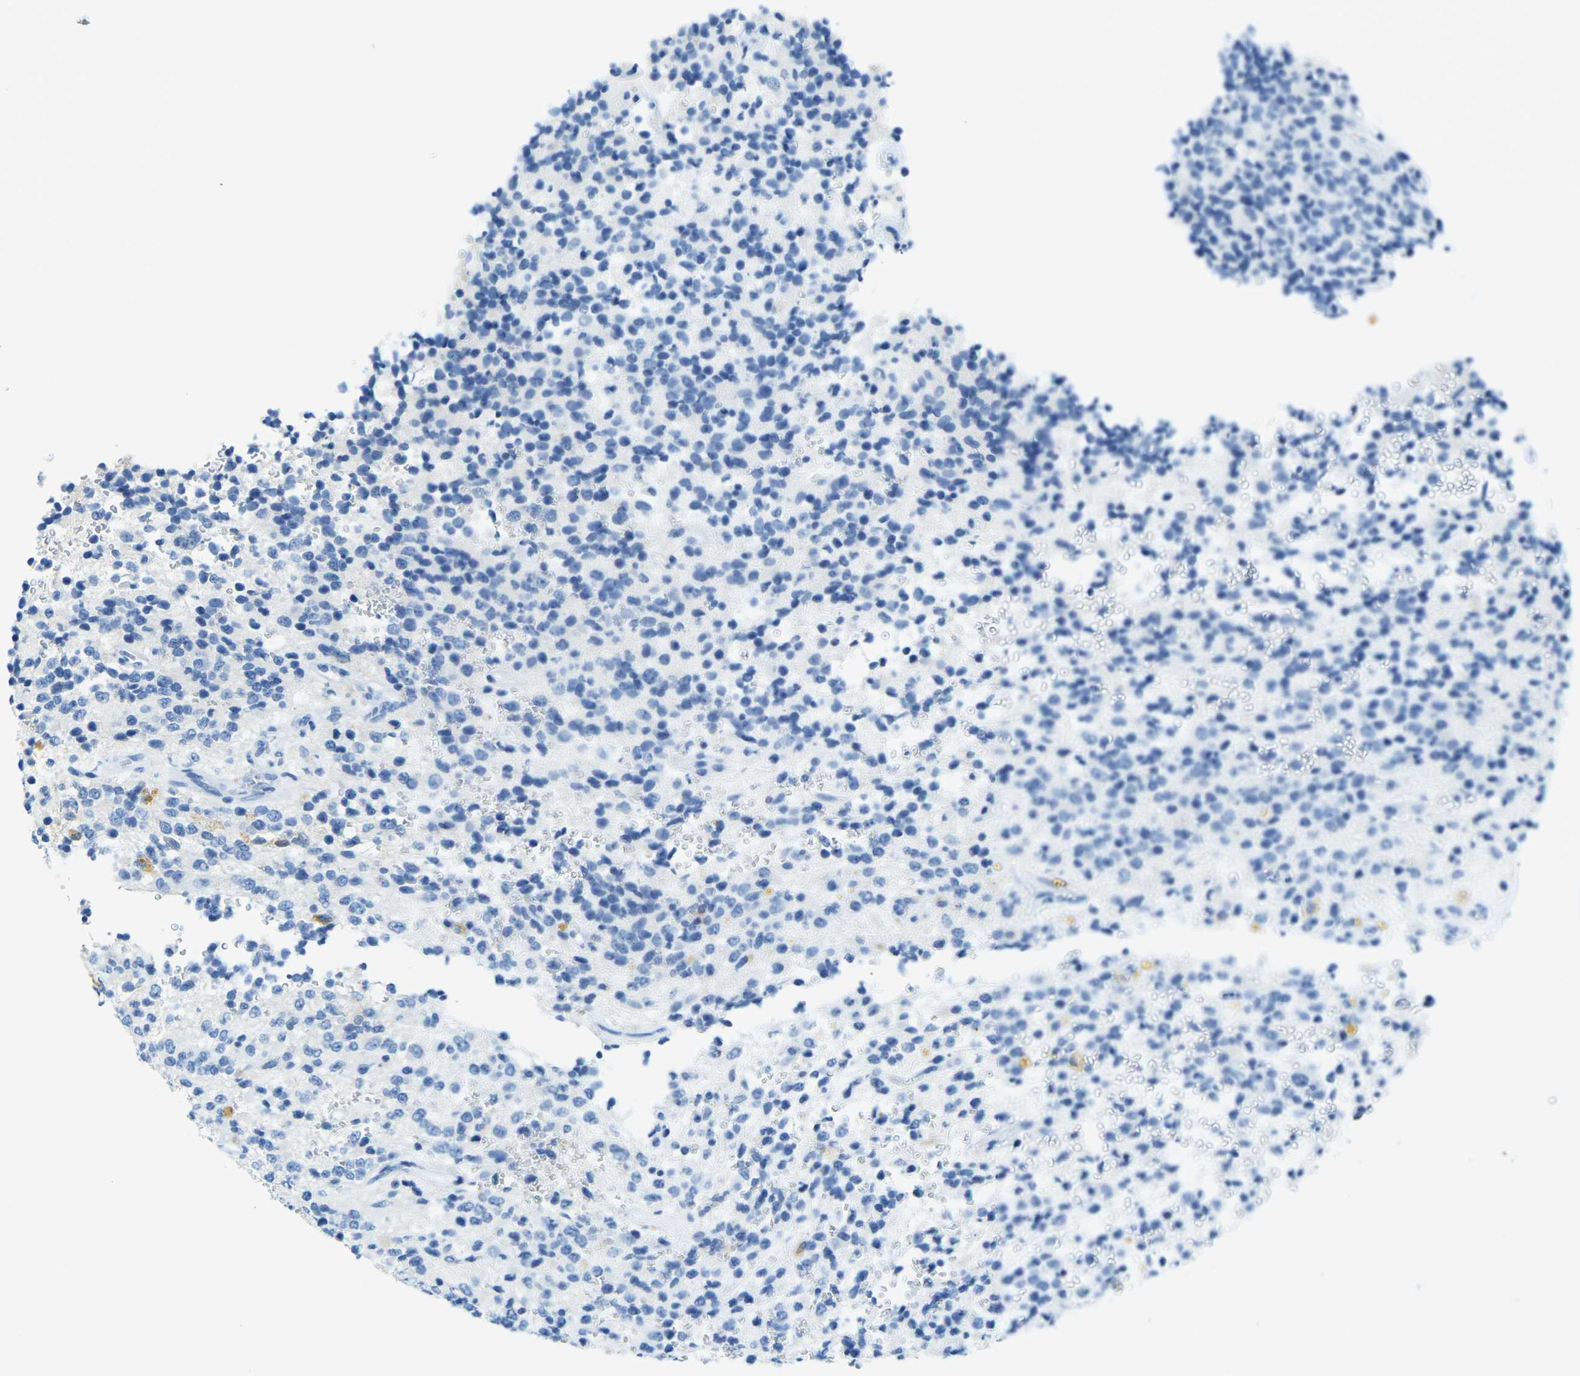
{"staining": {"intensity": "negative", "quantity": "none", "location": "none"}, "tissue": "glioma", "cell_type": "Tumor cells", "image_type": "cancer", "snomed": [{"axis": "morphology", "description": "Glioma, malignant, High grade"}, {"axis": "topography", "description": "pancreas cauda"}], "caption": "High magnification brightfield microscopy of malignant high-grade glioma stained with DAB (3,3'-diaminobenzidine) (brown) and counterstained with hematoxylin (blue): tumor cells show no significant expression.", "gene": "RGMA", "patient": {"sex": "male", "age": 60}}